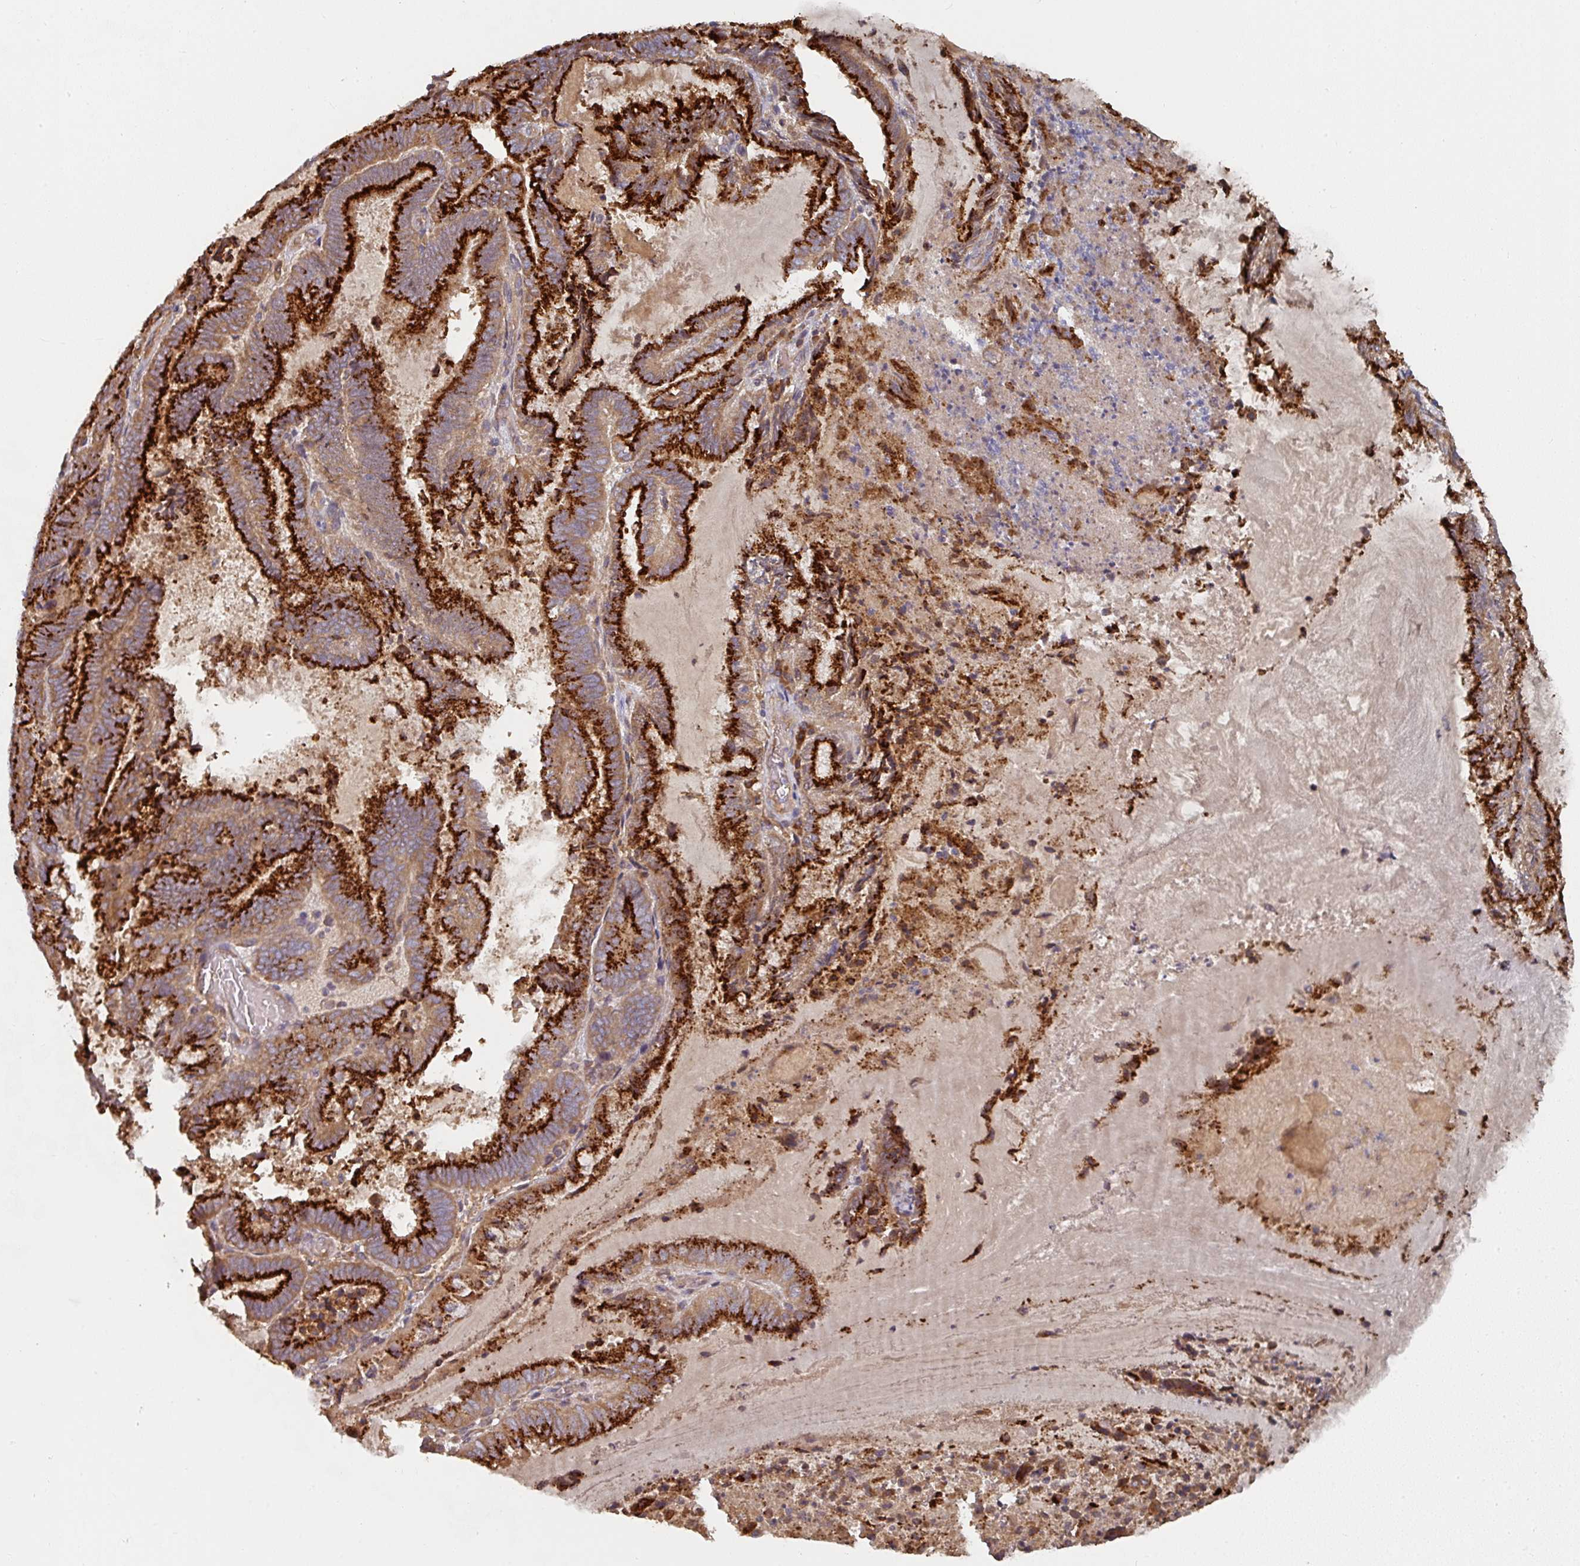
{"staining": {"intensity": "strong", "quantity": ">75%", "location": "cytoplasmic/membranous"}, "tissue": "endometrial cancer", "cell_type": "Tumor cells", "image_type": "cancer", "snomed": [{"axis": "morphology", "description": "Adenocarcinoma, NOS"}, {"axis": "topography", "description": "Endometrium"}], "caption": "Endometrial cancer (adenocarcinoma) stained with a protein marker exhibits strong staining in tumor cells.", "gene": "EDEM2", "patient": {"sex": "female", "age": 80}}